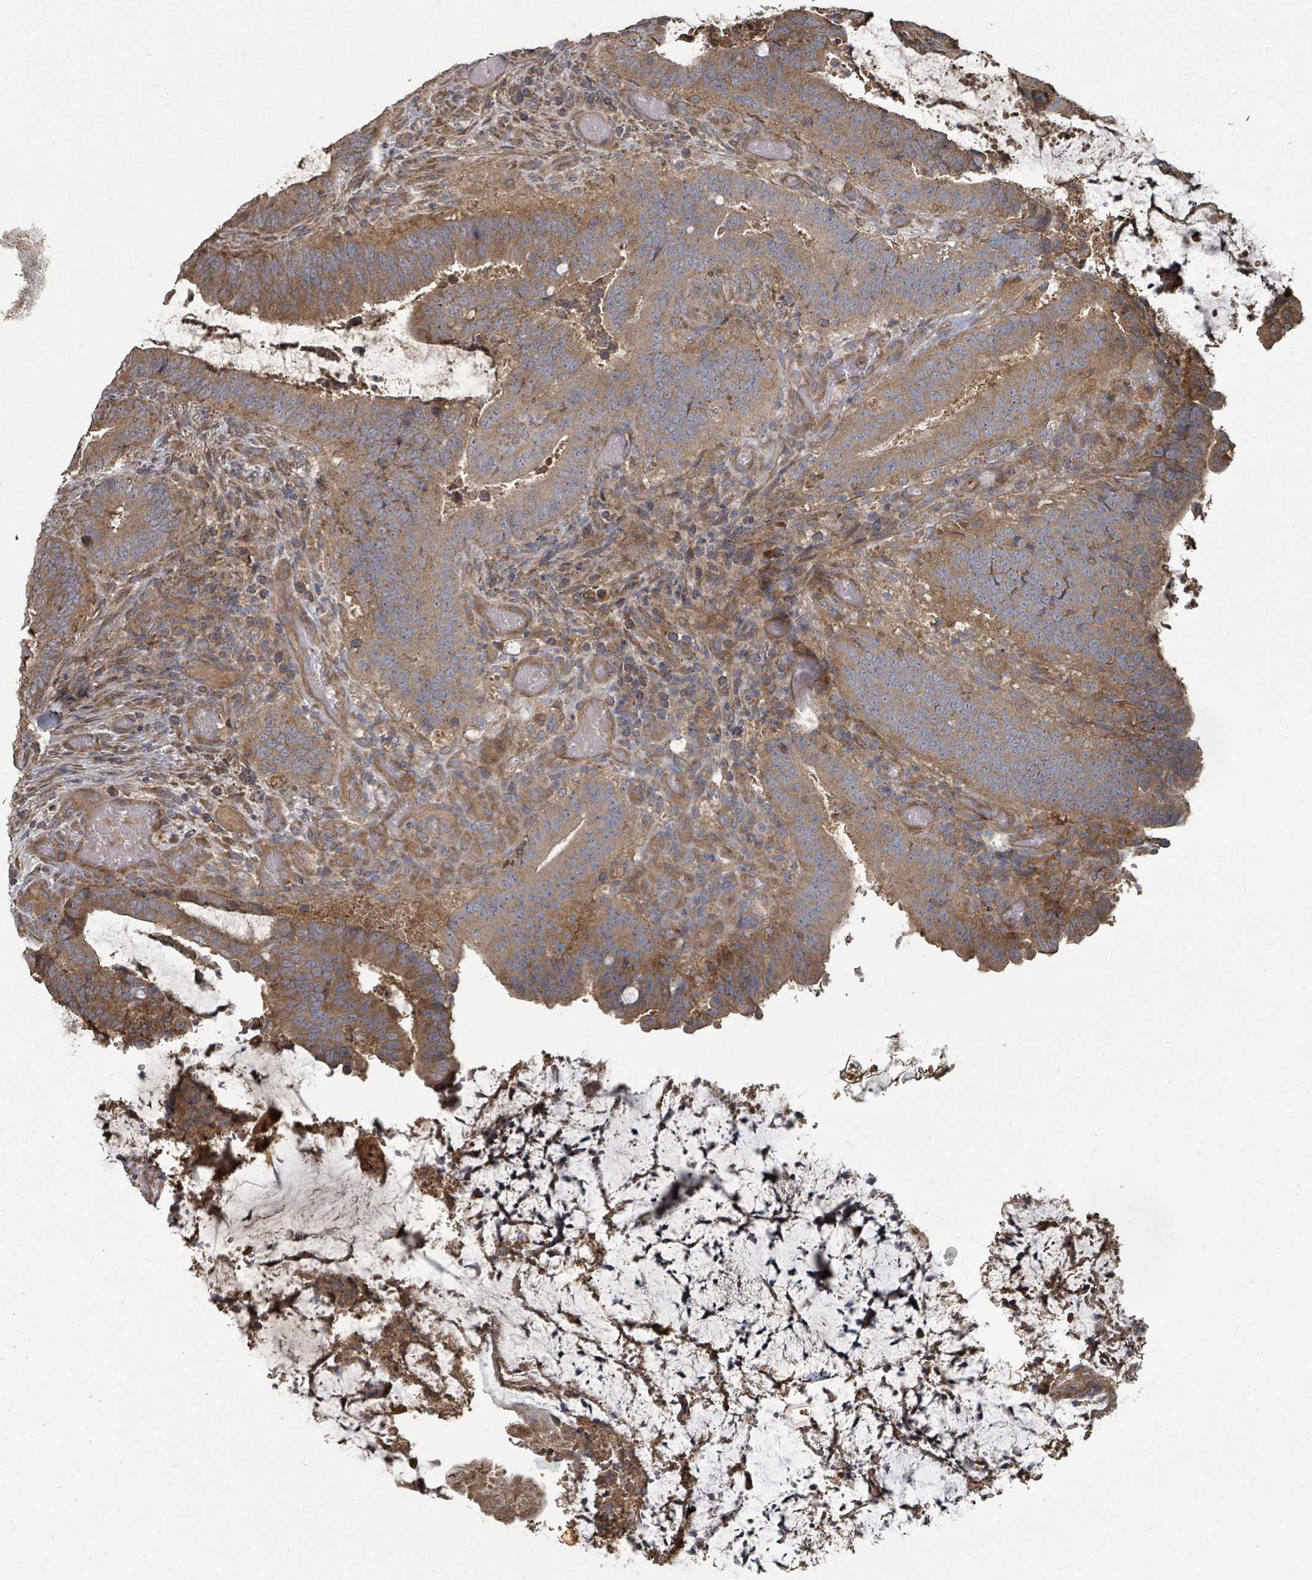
{"staining": {"intensity": "moderate", "quantity": ">75%", "location": "cytoplasmic/membranous"}, "tissue": "colorectal cancer", "cell_type": "Tumor cells", "image_type": "cancer", "snomed": [{"axis": "morphology", "description": "Adenocarcinoma, NOS"}, {"axis": "topography", "description": "Colon"}], "caption": "Tumor cells display medium levels of moderate cytoplasmic/membranous expression in about >75% of cells in colorectal adenocarcinoma. The staining is performed using DAB (3,3'-diaminobenzidine) brown chromogen to label protein expression. The nuclei are counter-stained blue using hematoxylin.", "gene": "WDFY1", "patient": {"sex": "female", "age": 43}}